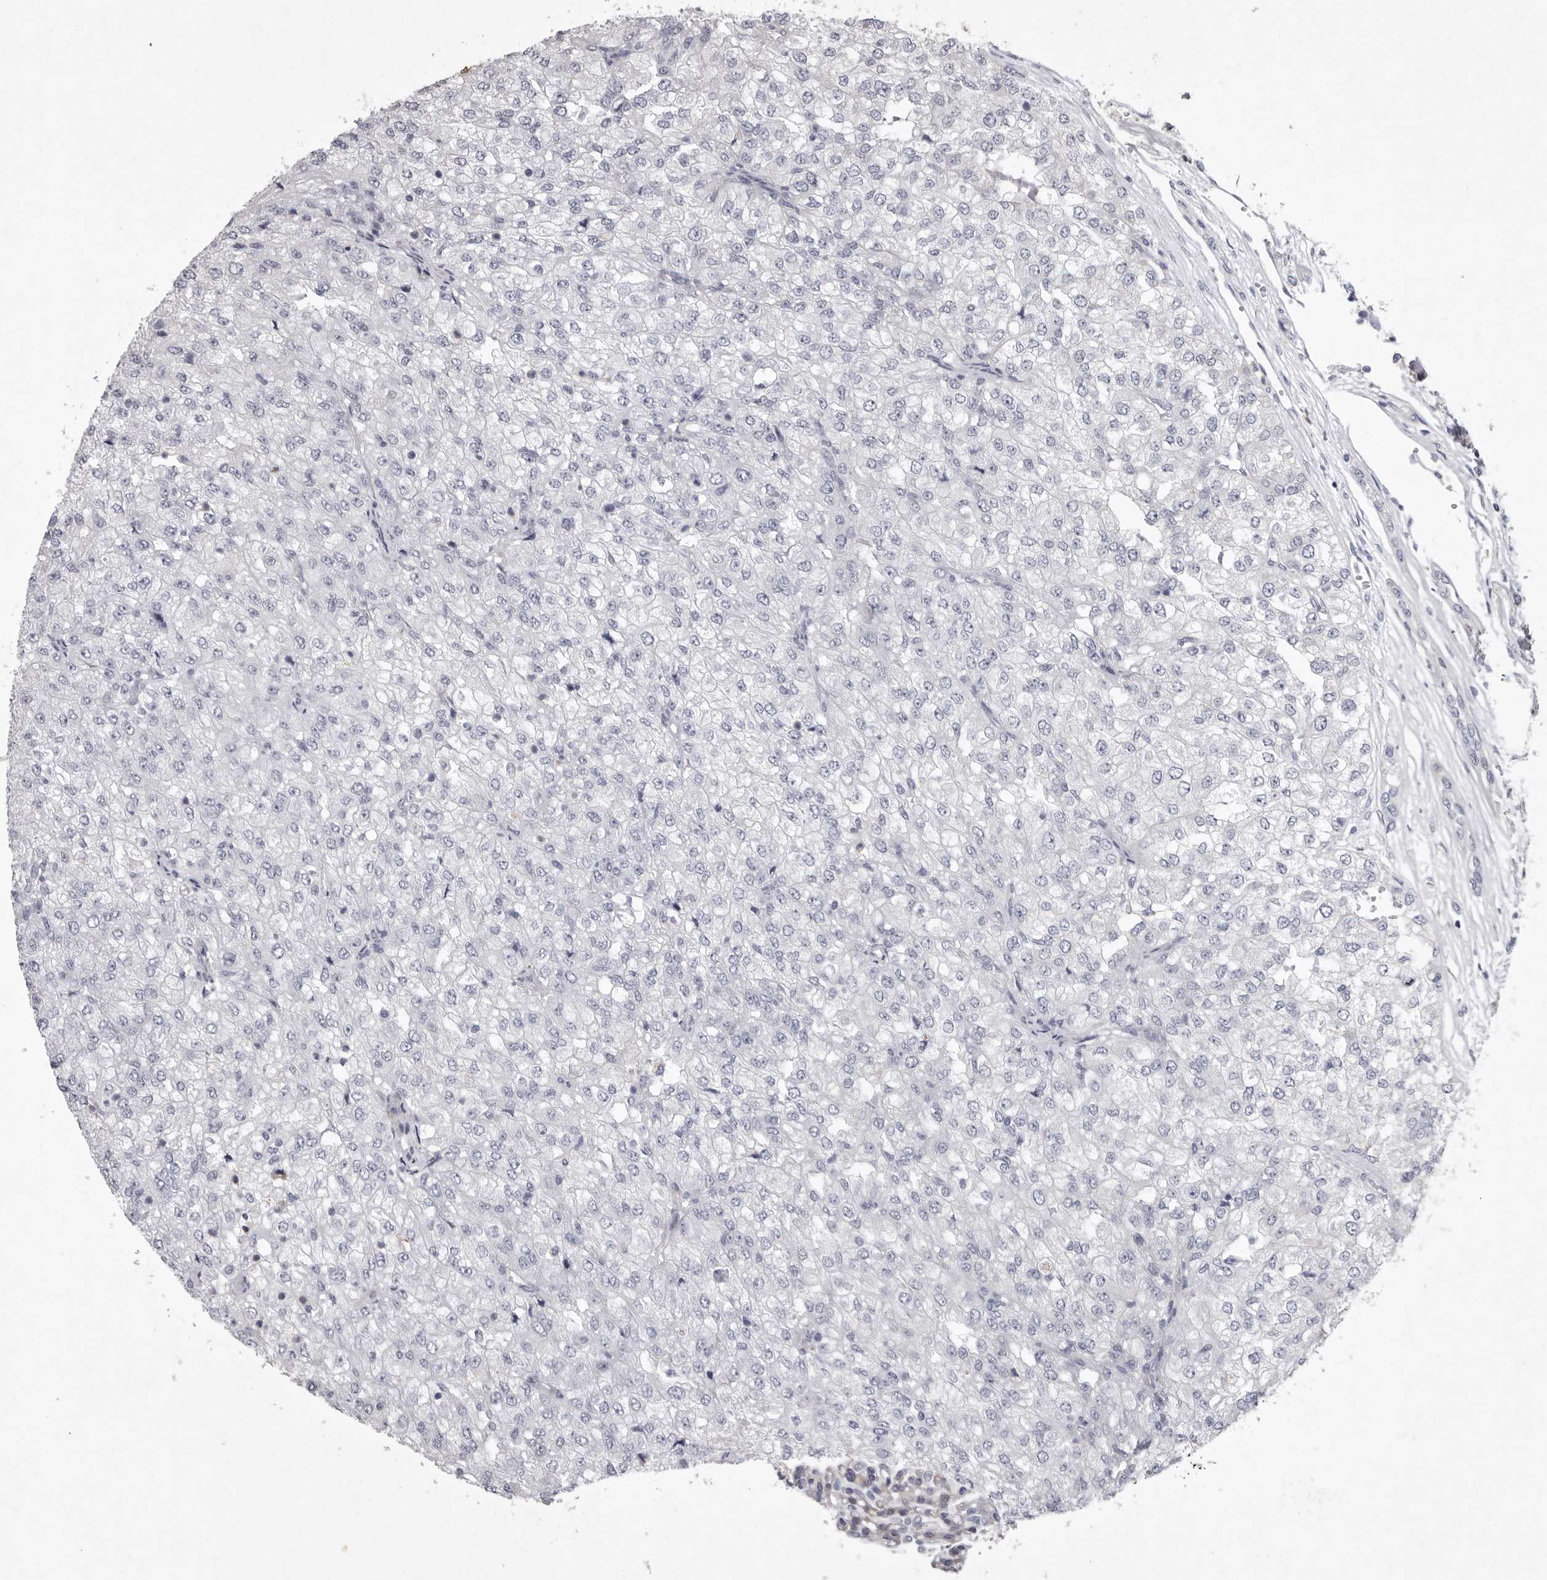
{"staining": {"intensity": "negative", "quantity": "none", "location": "none"}, "tissue": "renal cancer", "cell_type": "Tumor cells", "image_type": "cancer", "snomed": [{"axis": "morphology", "description": "Adenocarcinoma, NOS"}, {"axis": "topography", "description": "Kidney"}], "caption": "Tumor cells show no significant positivity in renal adenocarcinoma. The staining was performed using DAB (3,3'-diaminobenzidine) to visualize the protein expression in brown, while the nuclei were stained in blue with hematoxylin (Magnification: 20x).", "gene": "NKAIN4", "patient": {"sex": "female", "age": 54}}